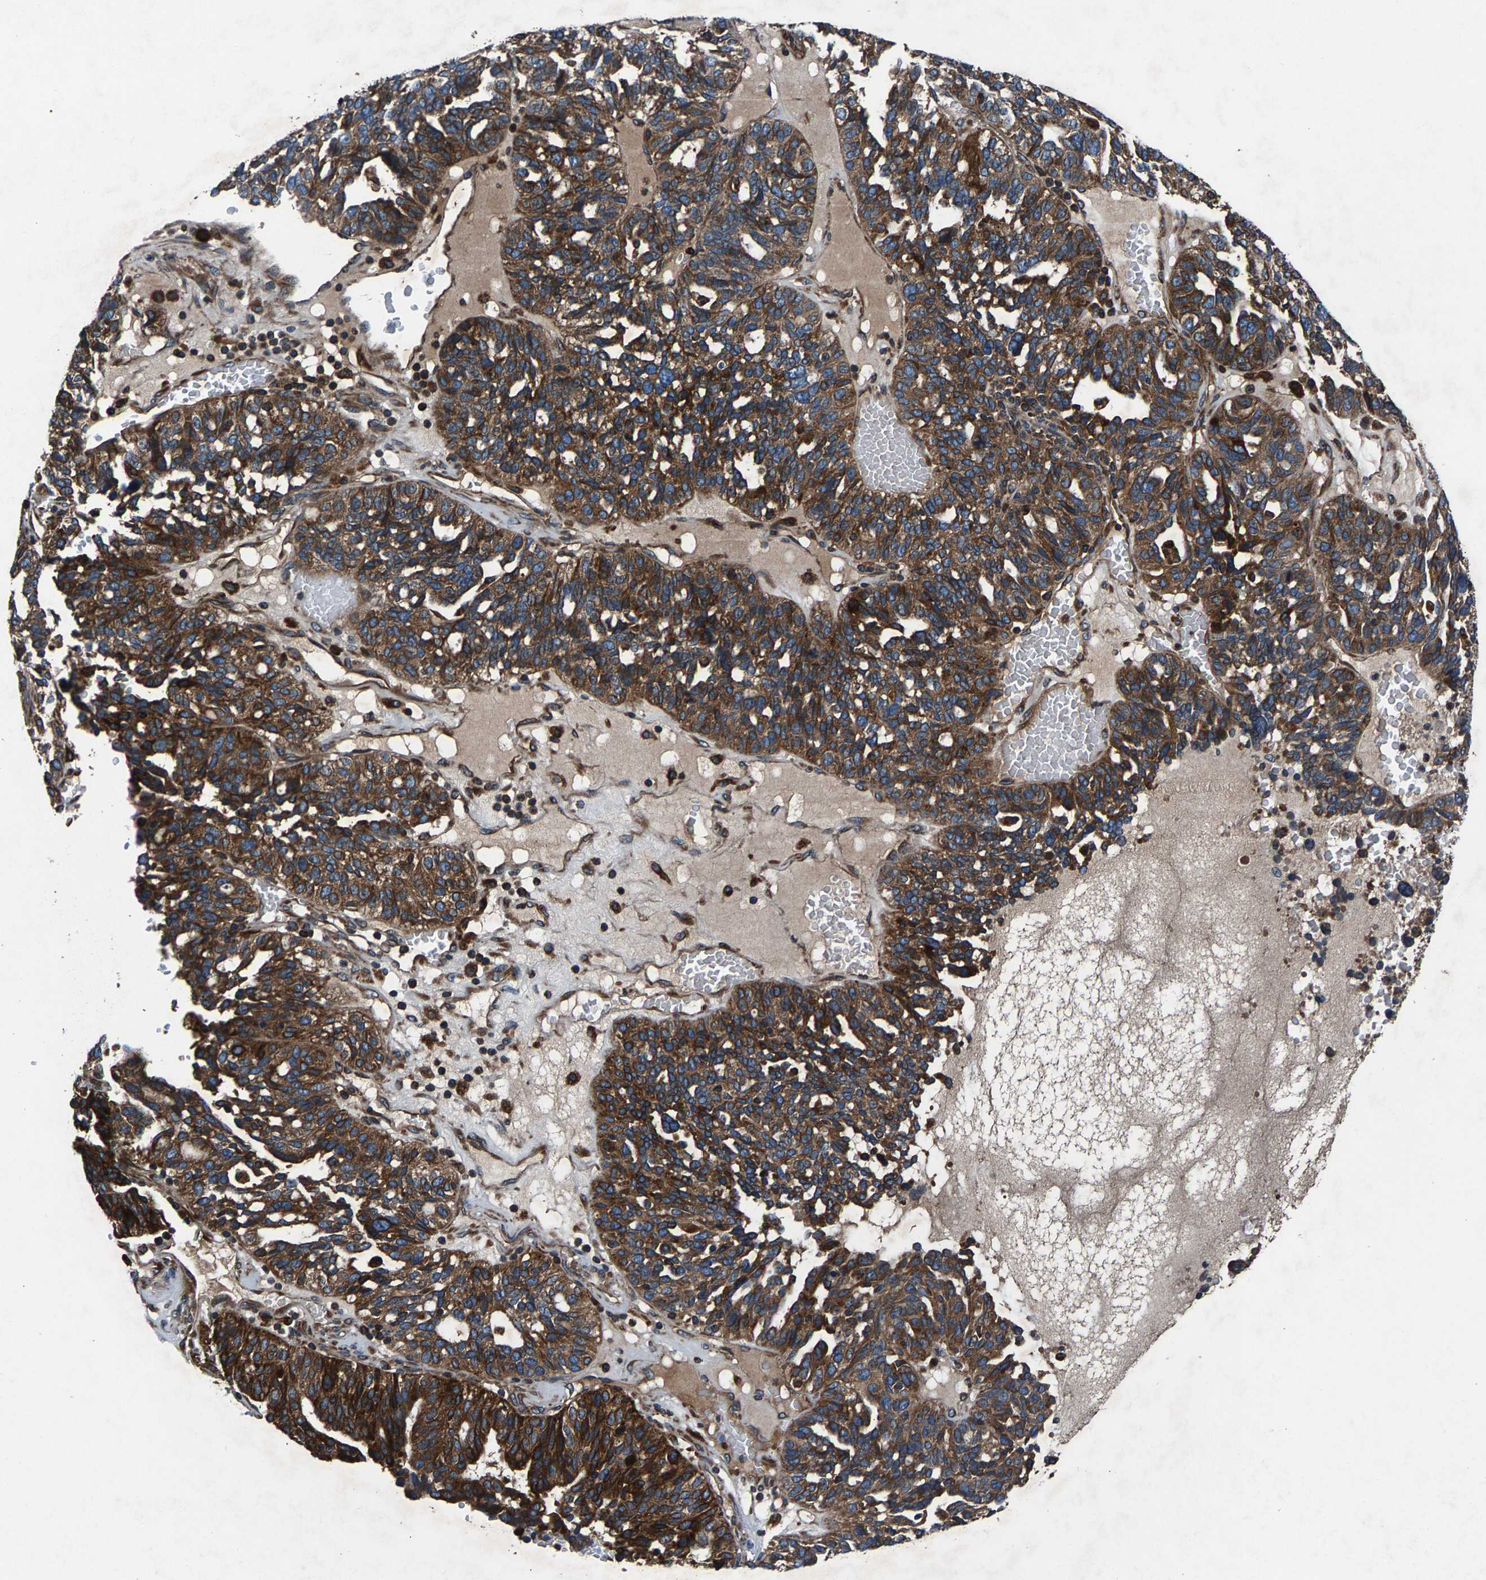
{"staining": {"intensity": "strong", "quantity": ">75%", "location": "cytoplasmic/membranous"}, "tissue": "ovarian cancer", "cell_type": "Tumor cells", "image_type": "cancer", "snomed": [{"axis": "morphology", "description": "Cystadenocarcinoma, serous, NOS"}, {"axis": "topography", "description": "Ovary"}], "caption": "Immunohistochemistry of ovarian cancer (serous cystadenocarcinoma) reveals high levels of strong cytoplasmic/membranous positivity in about >75% of tumor cells. Immunohistochemistry (ihc) stains the protein in brown and the nuclei are stained blue.", "gene": "LPCAT1", "patient": {"sex": "female", "age": 59}}